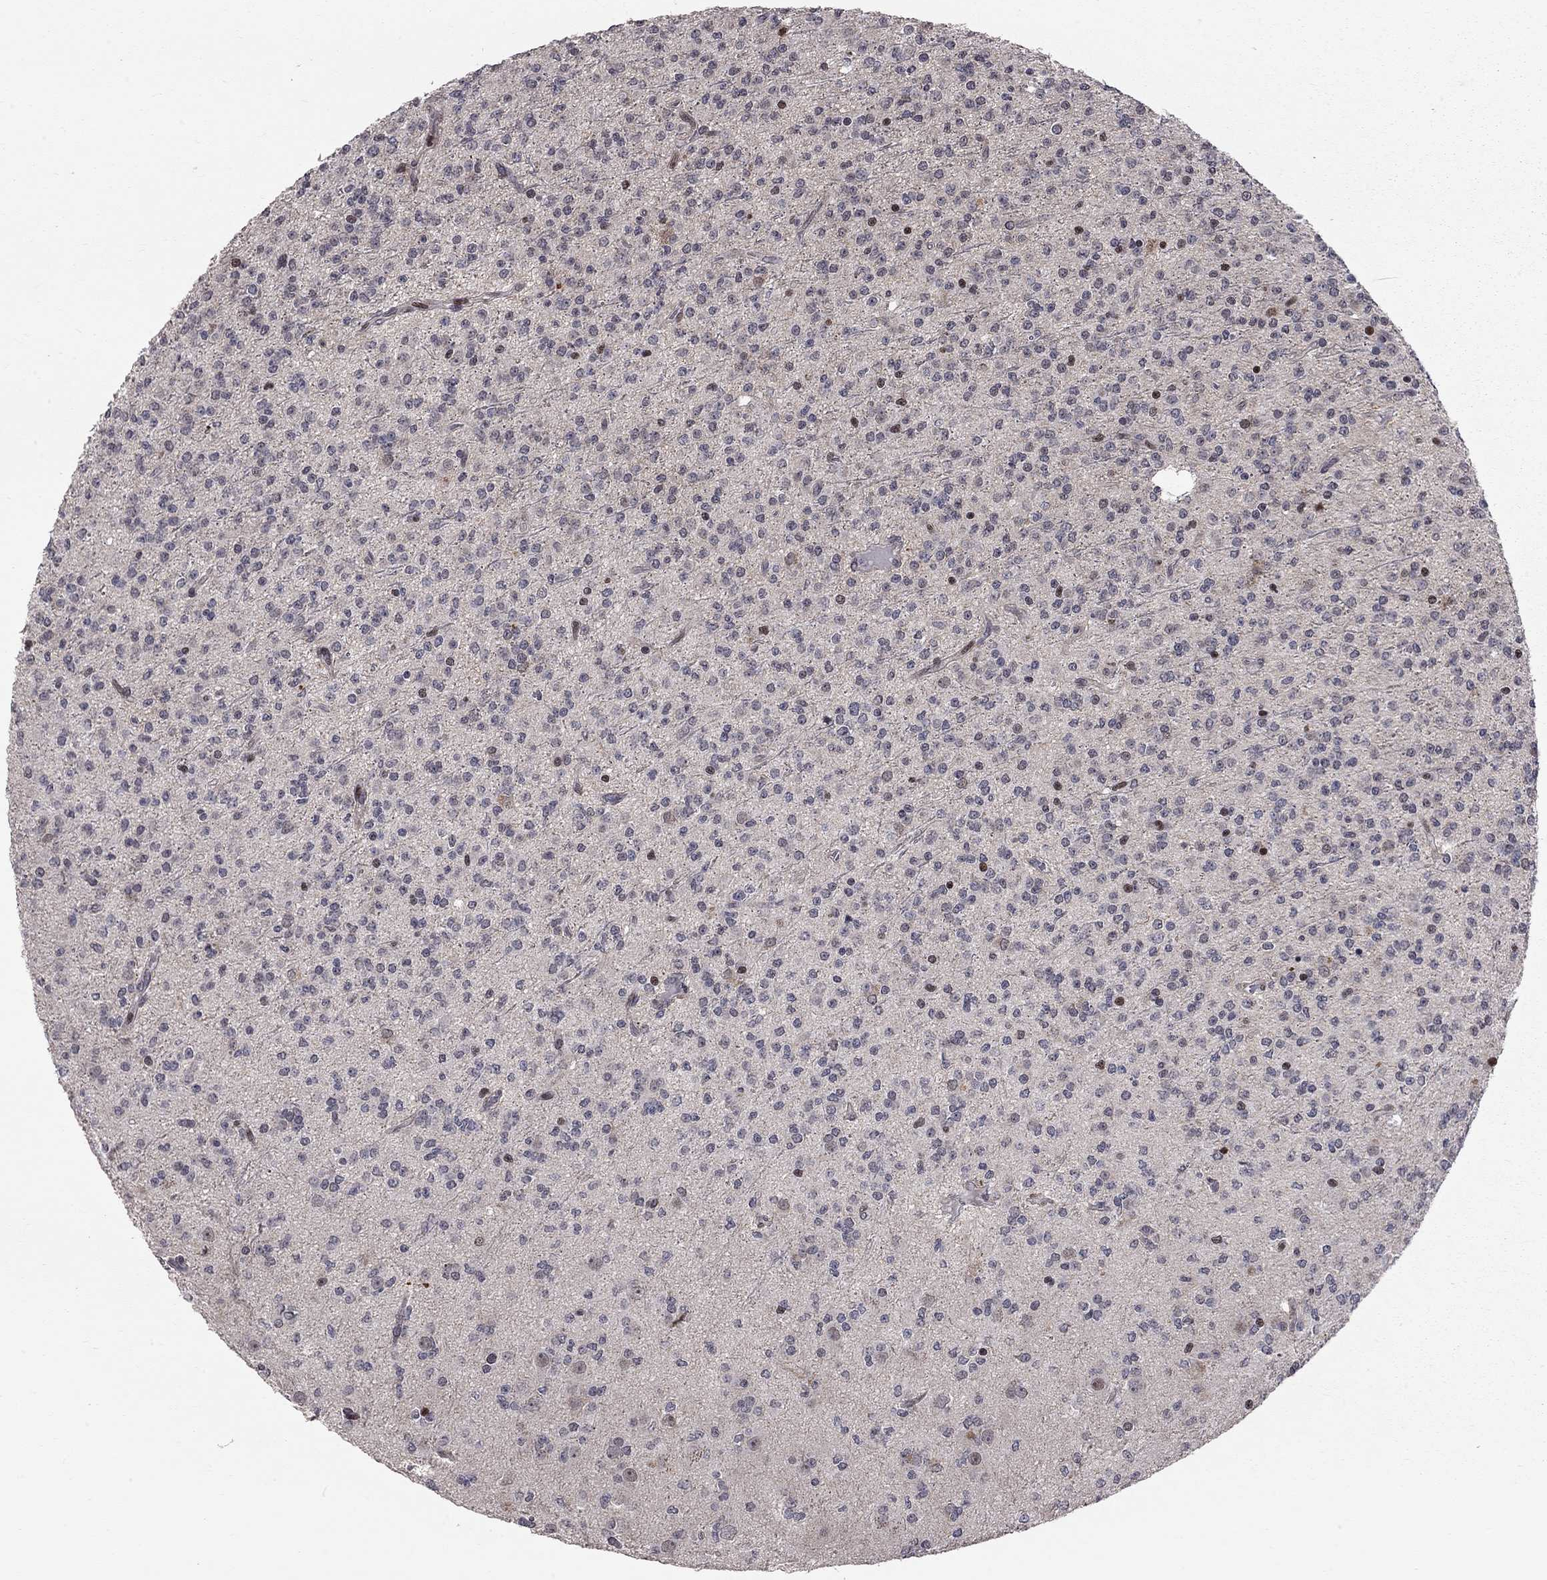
{"staining": {"intensity": "moderate", "quantity": "<25%", "location": "cytoplasmic/membranous"}, "tissue": "glioma", "cell_type": "Tumor cells", "image_type": "cancer", "snomed": [{"axis": "morphology", "description": "Glioma, malignant, Low grade"}, {"axis": "topography", "description": "Brain"}], "caption": "Low-grade glioma (malignant) was stained to show a protein in brown. There is low levels of moderate cytoplasmic/membranous staining in approximately <25% of tumor cells.", "gene": "HDAC3", "patient": {"sex": "male", "age": 27}}